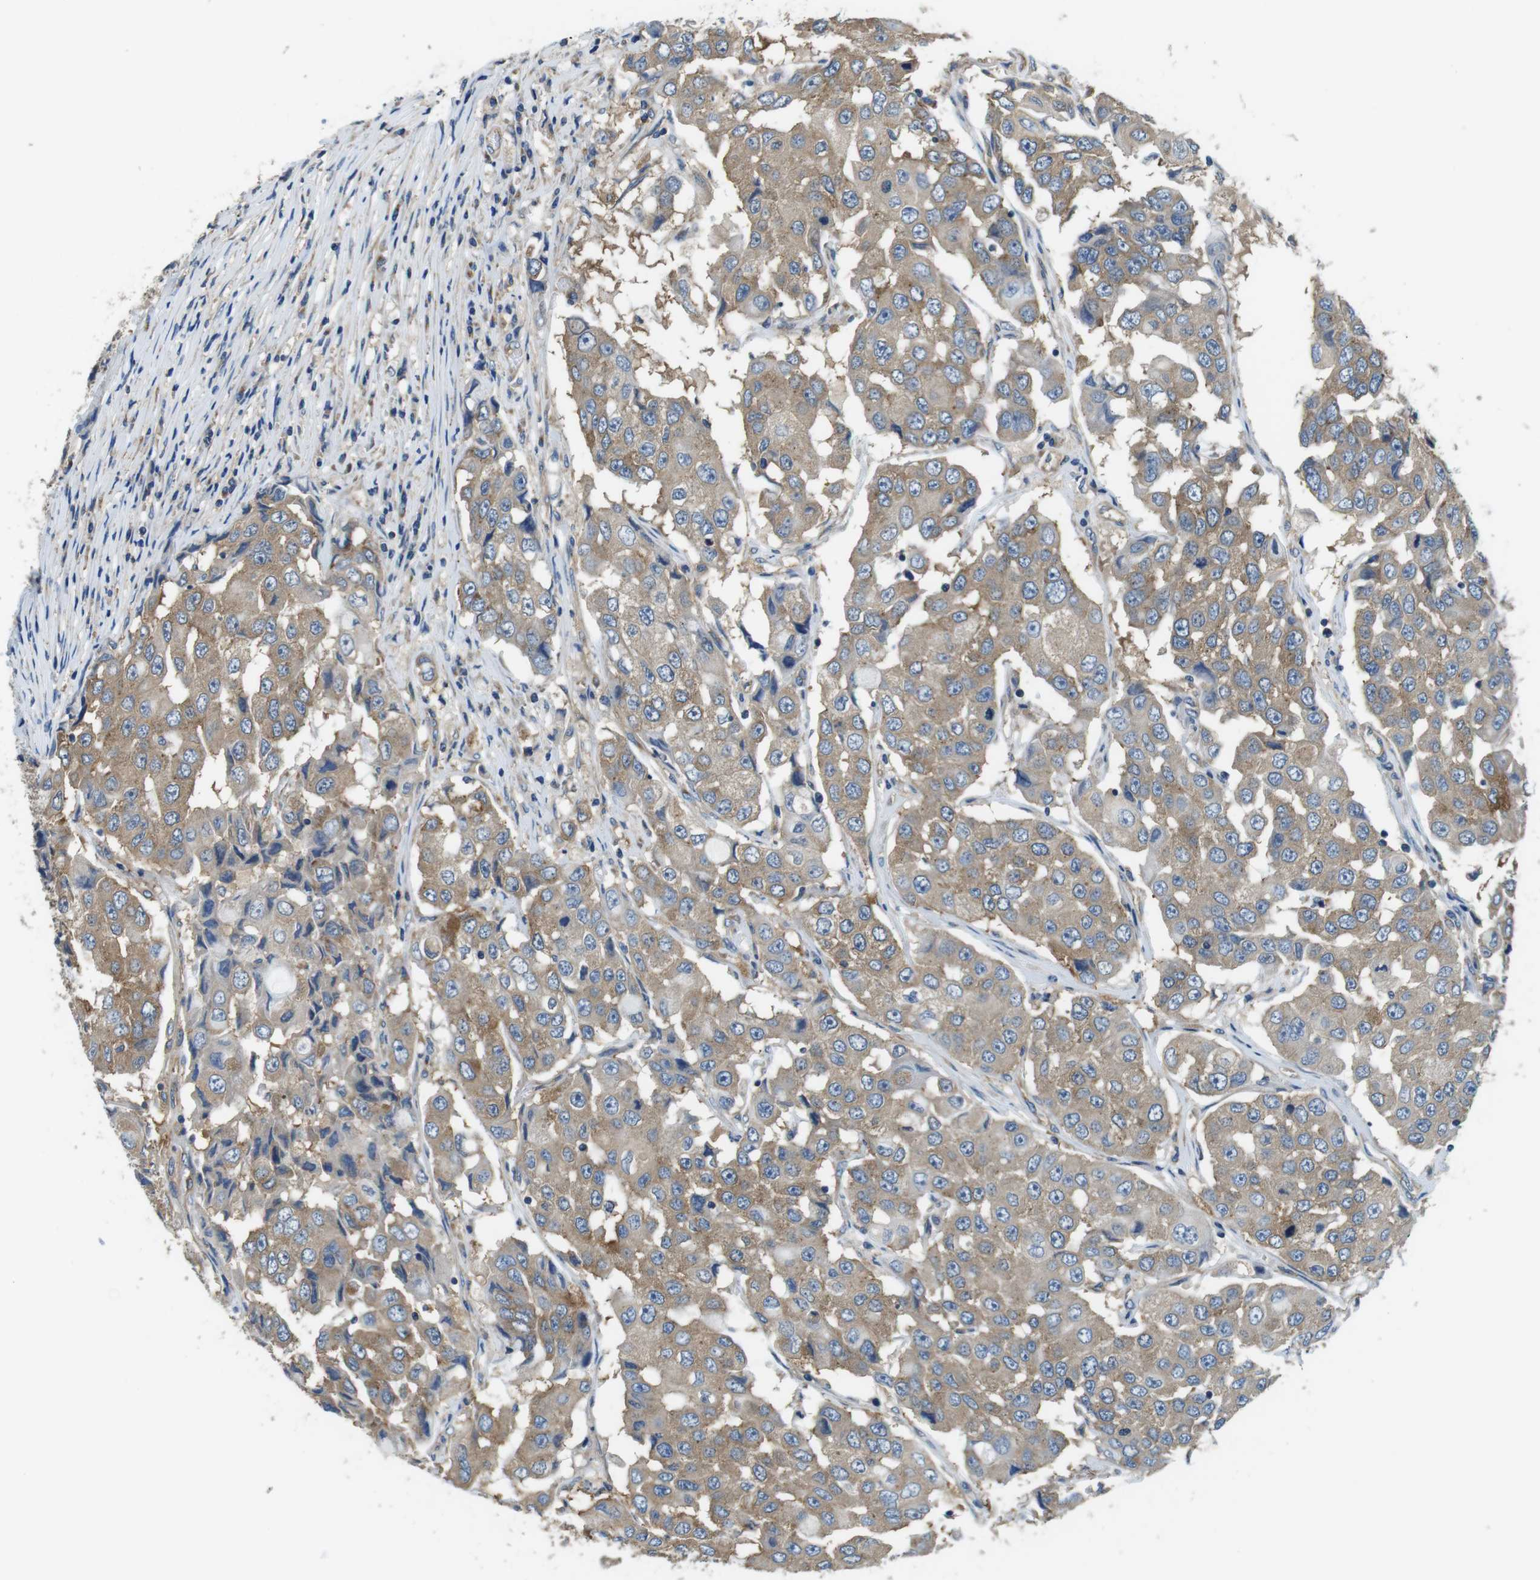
{"staining": {"intensity": "weak", "quantity": ">75%", "location": "cytoplasmic/membranous"}, "tissue": "breast cancer", "cell_type": "Tumor cells", "image_type": "cancer", "snomed": [{"axis": "morphology", "description": "Duct carcinoma"}, {"axis": "topography", "description": "Breast"}], "caption": "Tumor cells exhibit low levels of weak cytoplasmic/membranous expression in about >75% of cells in breast infiltrating ductal carcinoma.", "gene": "DENND4C", "patient": {"sex": "female", "age": 27}}